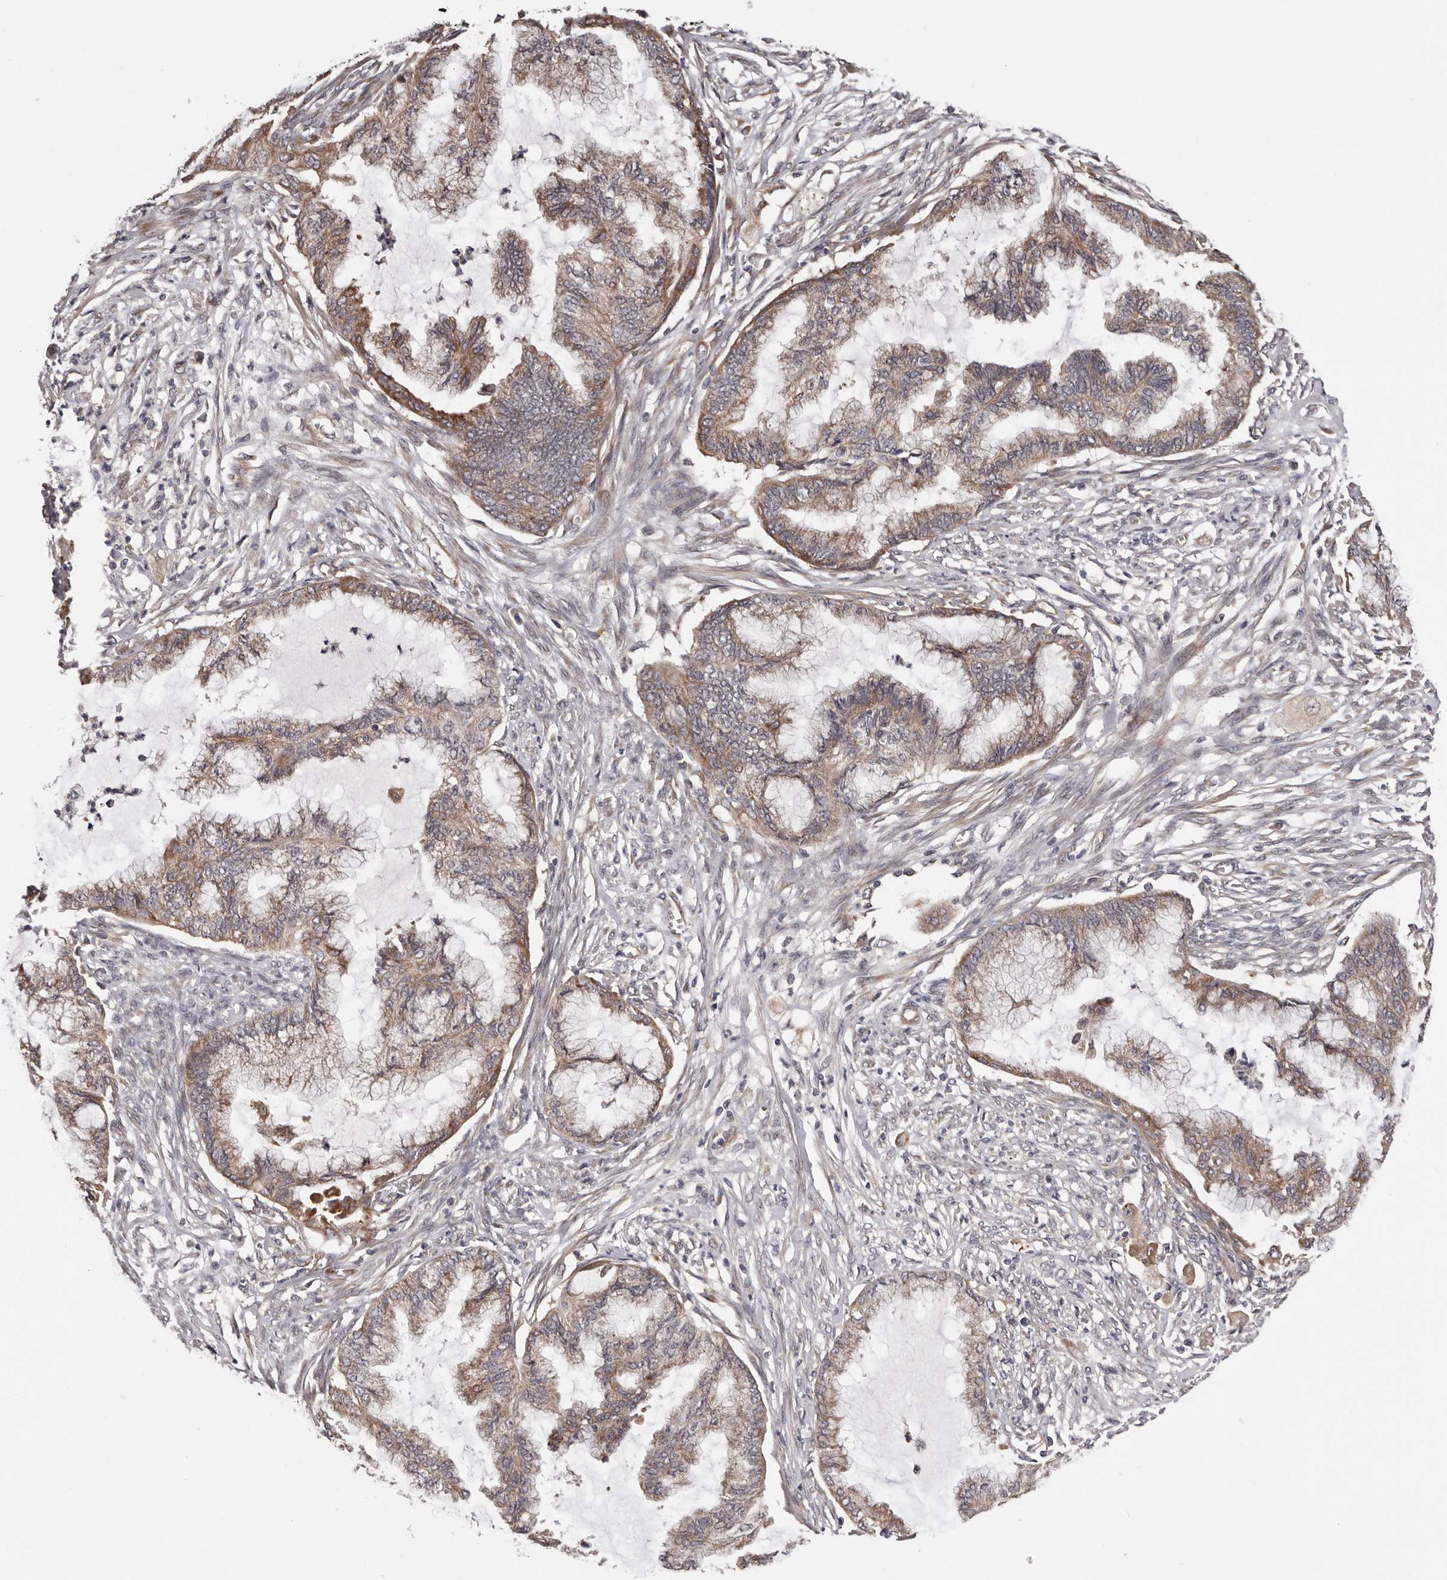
{"staining": {"intensity": "moderate", "quantity": ">75%", "location": "cytoplasmic/membranous"}, "tissue": "endometrial cancer", "cell_type": "Tumor cells", "image_type": "cancer", "snomed": [{"axis": "morphology", "description": "Adenocarcinoma, NOS"}, {"axis": "topography", "description": "Endometrium"}], "caption": "Protein analysis of endometrial adenocarcinoma tissue exhibits moderate cytoplasmic/membranous expression in about >75% of tumor cells.", "gene": "VPS37A", "patient": {"sex": "female", "age": 86}}